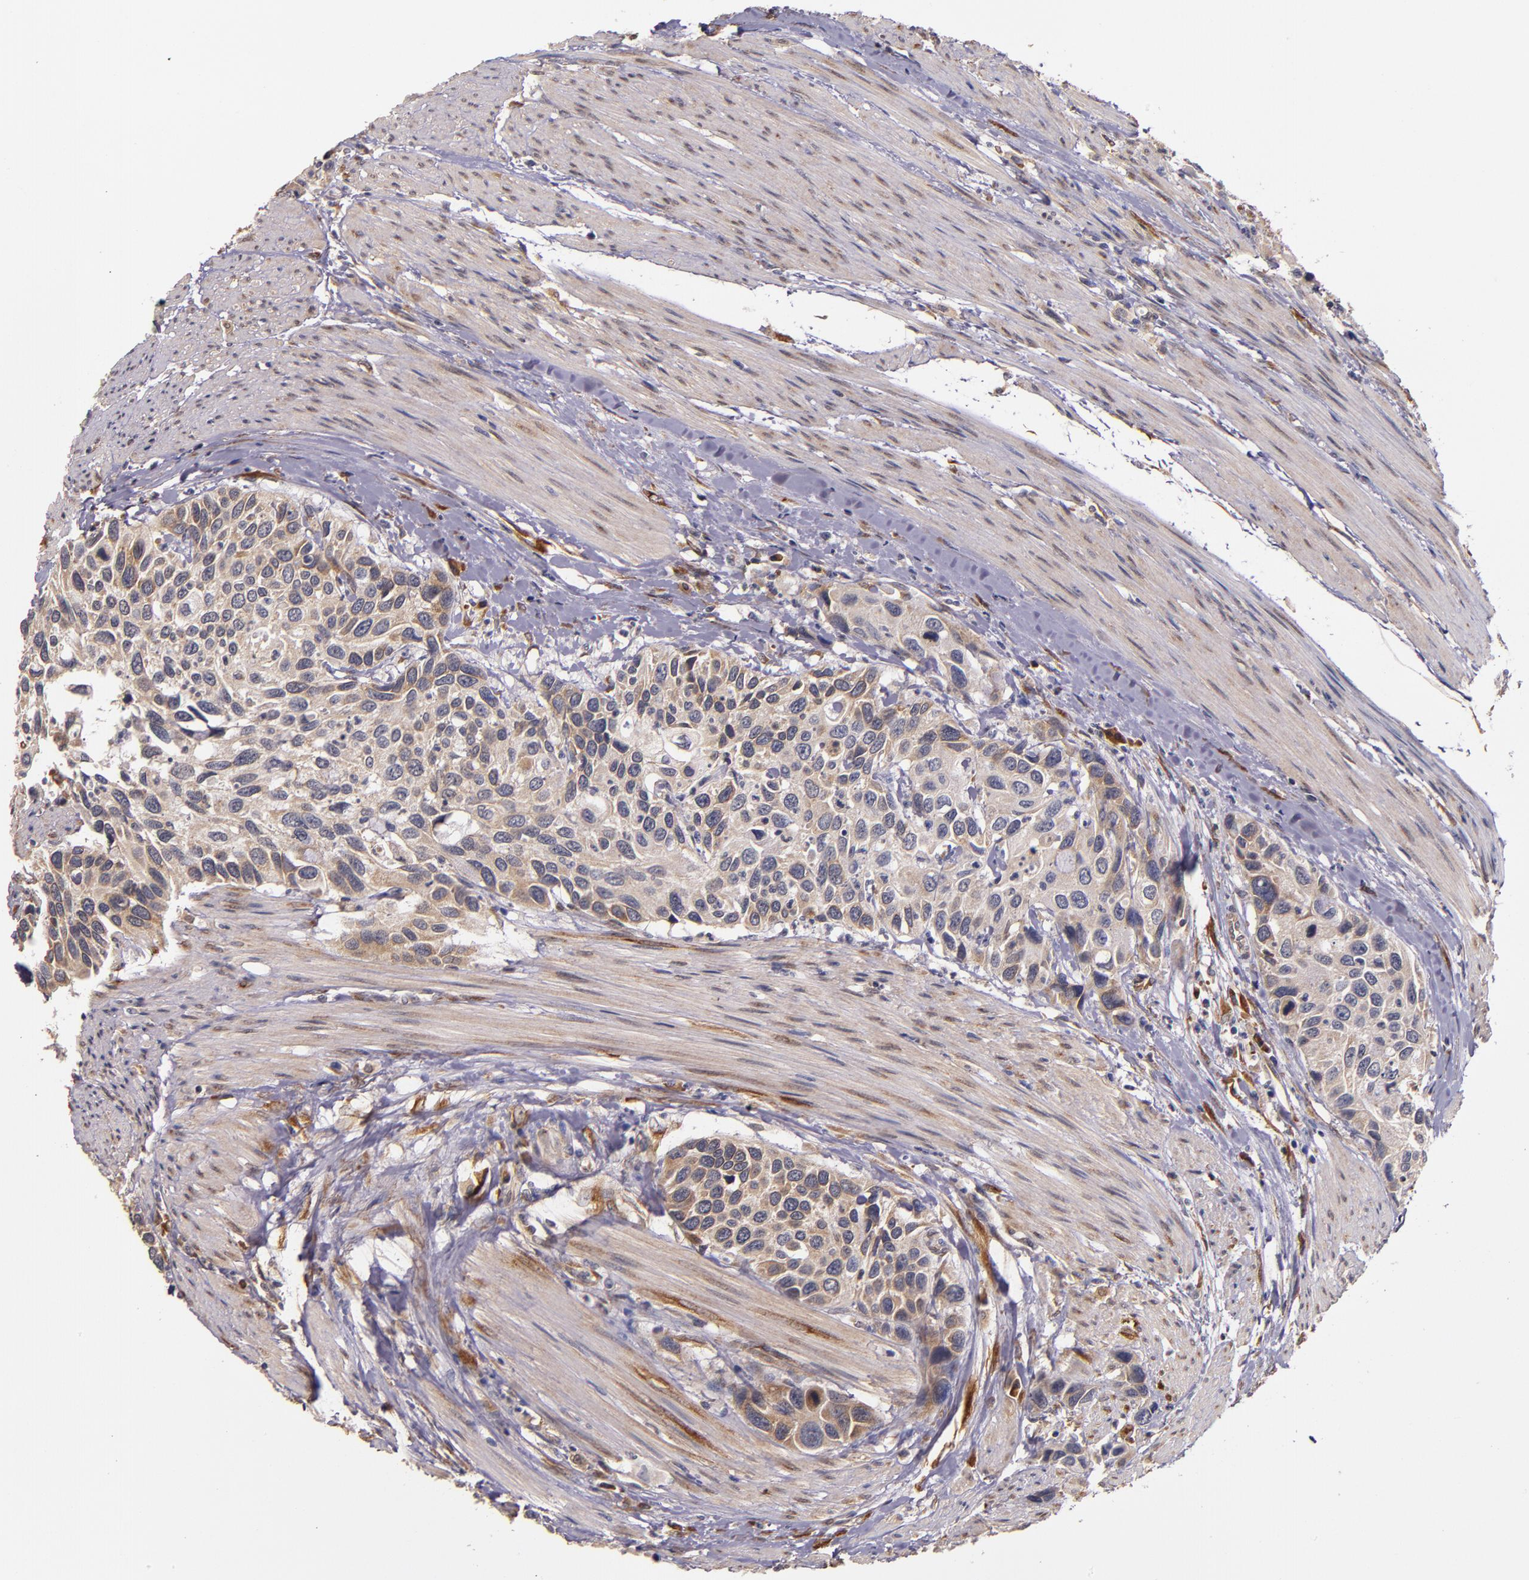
{"staining": {"intensity": "moderate", "quantity": ">75%", "location": "cytoplasmic/membranous"}, "tissue": "urothelial cancer", "cell_type": "Tumor cells", "image_type": "cancer", "snomed": [{"axis": "morphology", "description": "Urothelial carcinoma, High grade"}, {"axis": "topography", "description": "Urinary bladder"}], "caption": "Immunohistochemistry photomicrograph of neoplastic tissue: human urothelial cancer stained using IHC displays medium levels of moderate protein expression localized specifically in the cytoplasmic/membranous of tumor cells, appearing as a cytoplasmic/membranous brown color.", "gene": "PRAF2", "patient": {"sex": "male", "age": 66}}